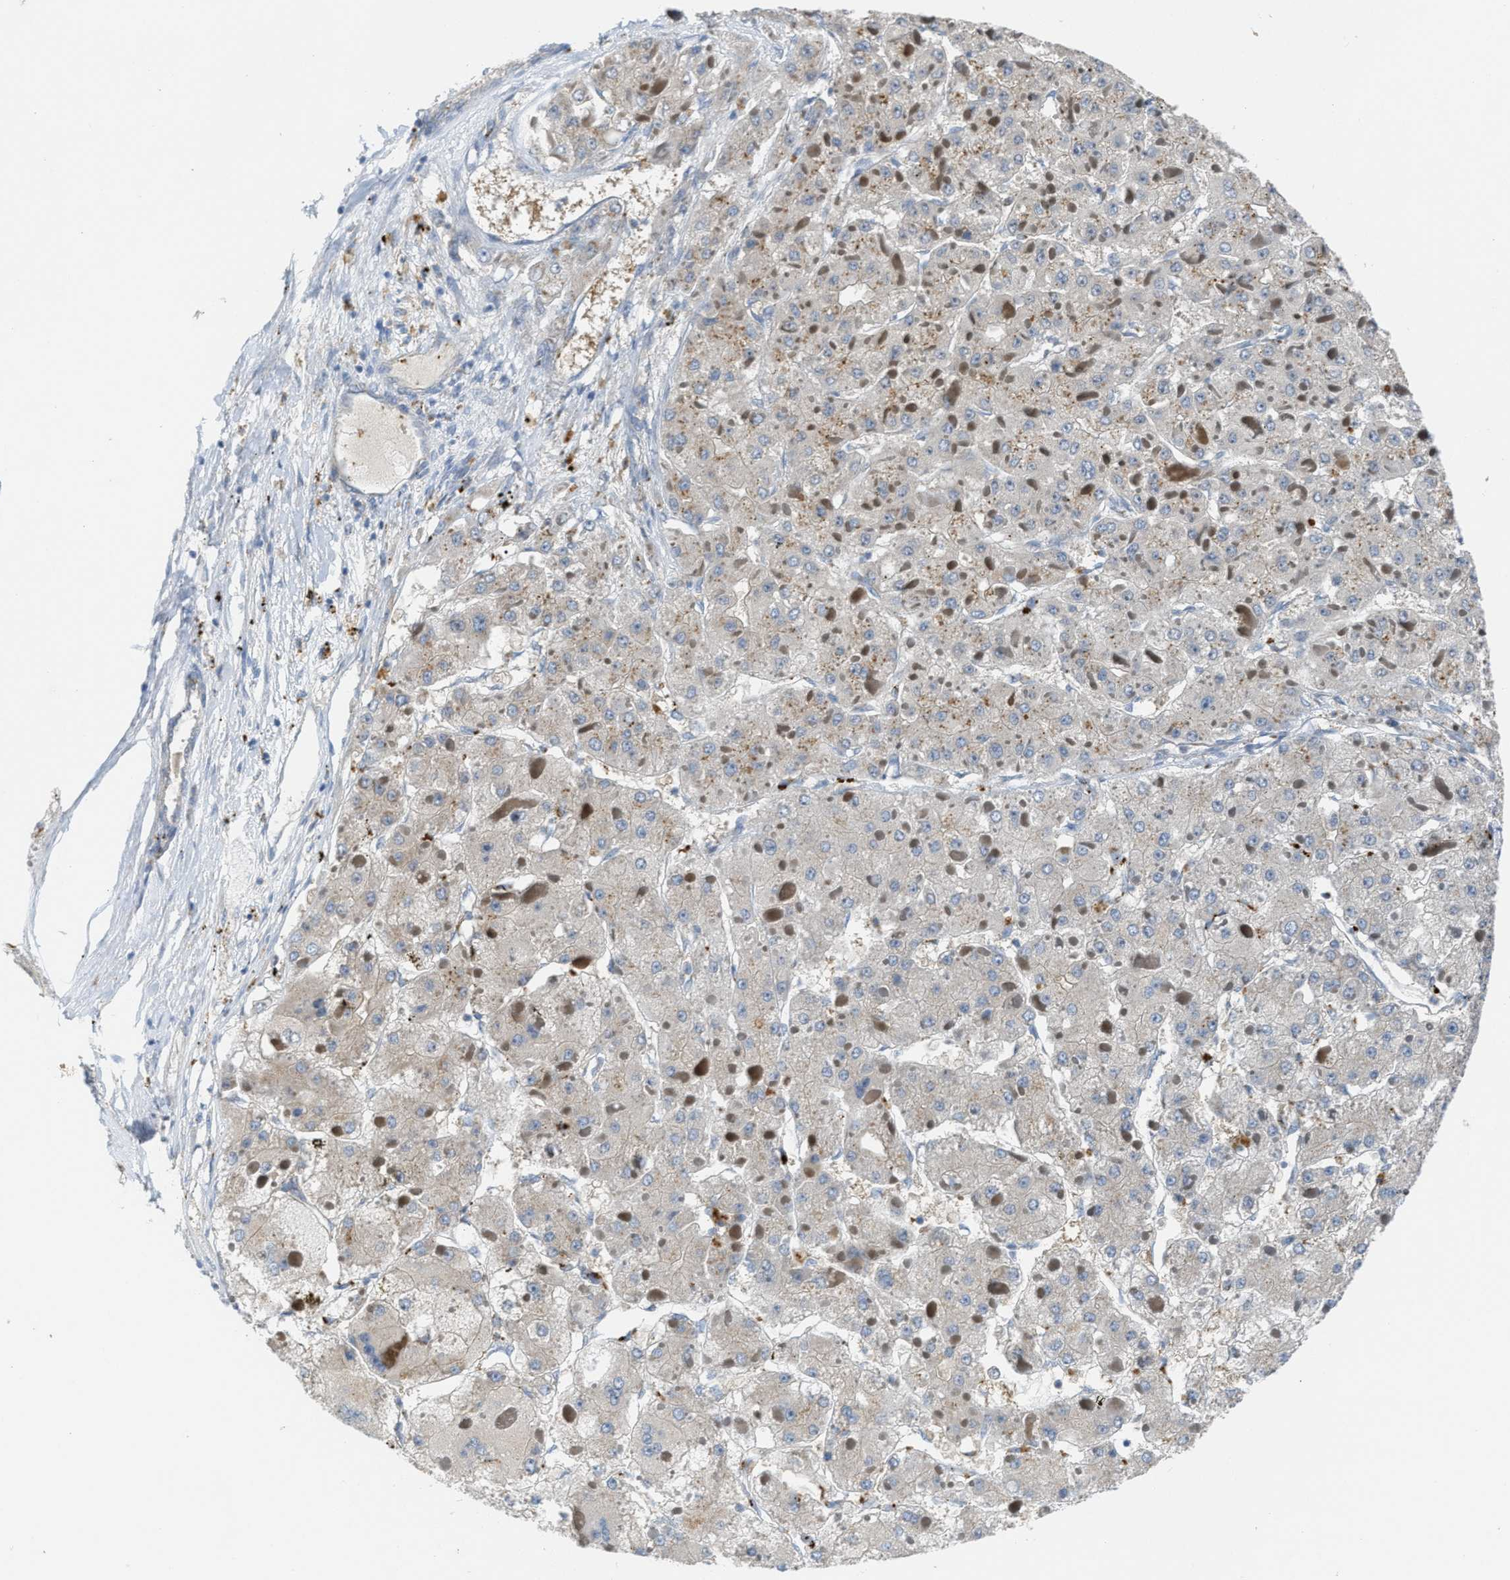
{"staining": {"intensity": "weak", "quantity": "<25%", "location": "cytoplasmic/membranous"}, "tissue": "liver cancer", "cell_type": "Tumor cells", "image_type": "cancer", "snomed": [{"axis": "morphology", "description": "Carcinoma, Hepatocellular, NOS"}, {"axis": "topography", "description": "Liver"}], "caption": "IHC of human liver cancer (hepatocellular carcinoma) shows no positivity in tumor cells.", "gene": "KLHDC10", "patient": {"sex": "female", "age": 73}}